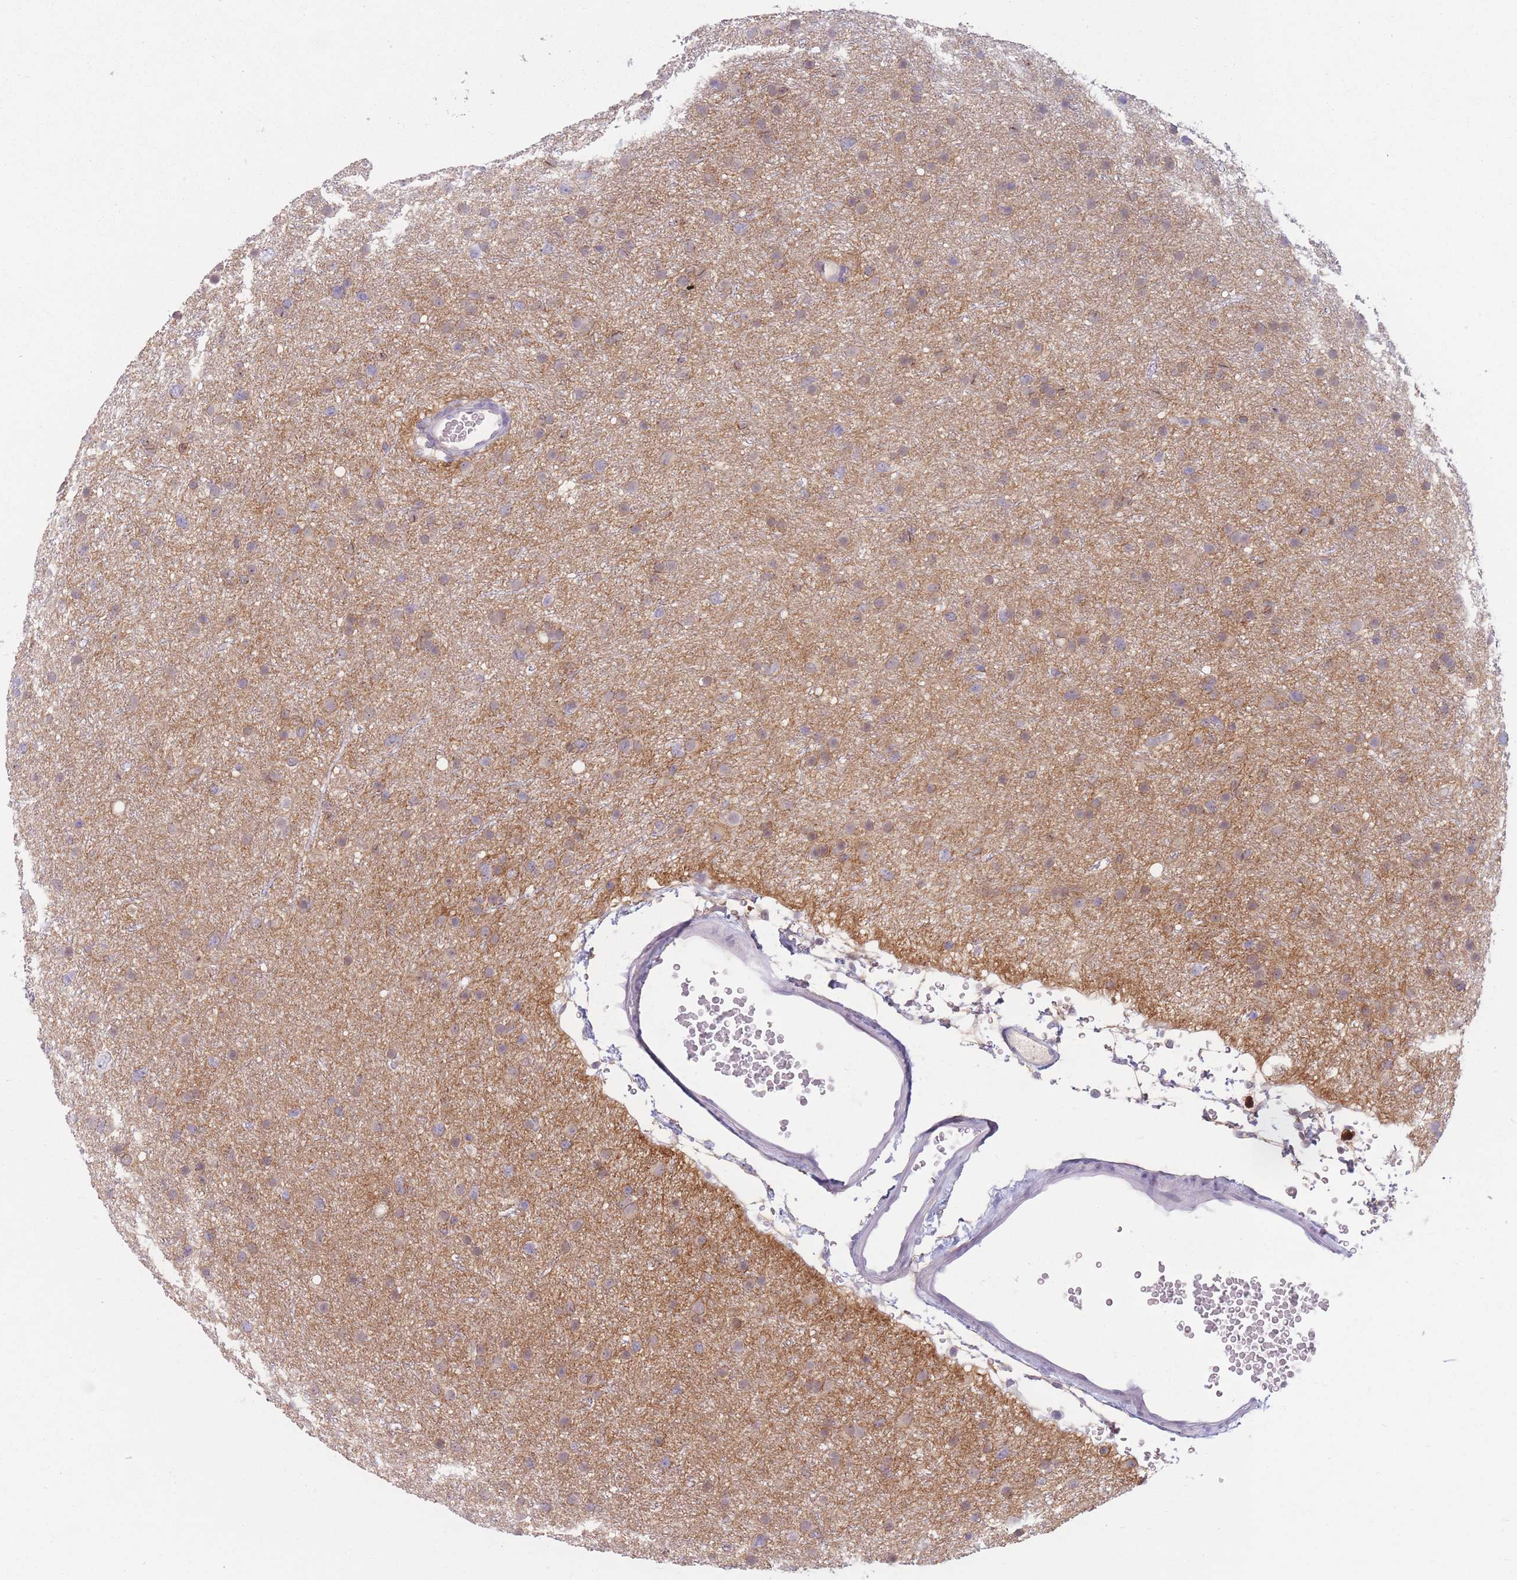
{"staining": {"intensity": "moderate", "quantity": "25%-75%", "location": "cytoplasmic/membranous"}, "tissue": "glioma", "cell_type": "Tumor cells", "image_type": "cancer", "snomed": [{"axis": "morphology", "description": "Glioma, malignant, Low grade"}, {"axis": "topography", "description": "Cerebral cortex"}], "caption": "Immunohistochemistry of human glioma displays medium levels of moderate cytoplasmic/membranous expression in about 25%-75% of tumor cells. (DAB = brown stain, brightfield microscopy at high magnification).", "gene": "ZNF439", "patient": {"sex": "female", "age": 39}}